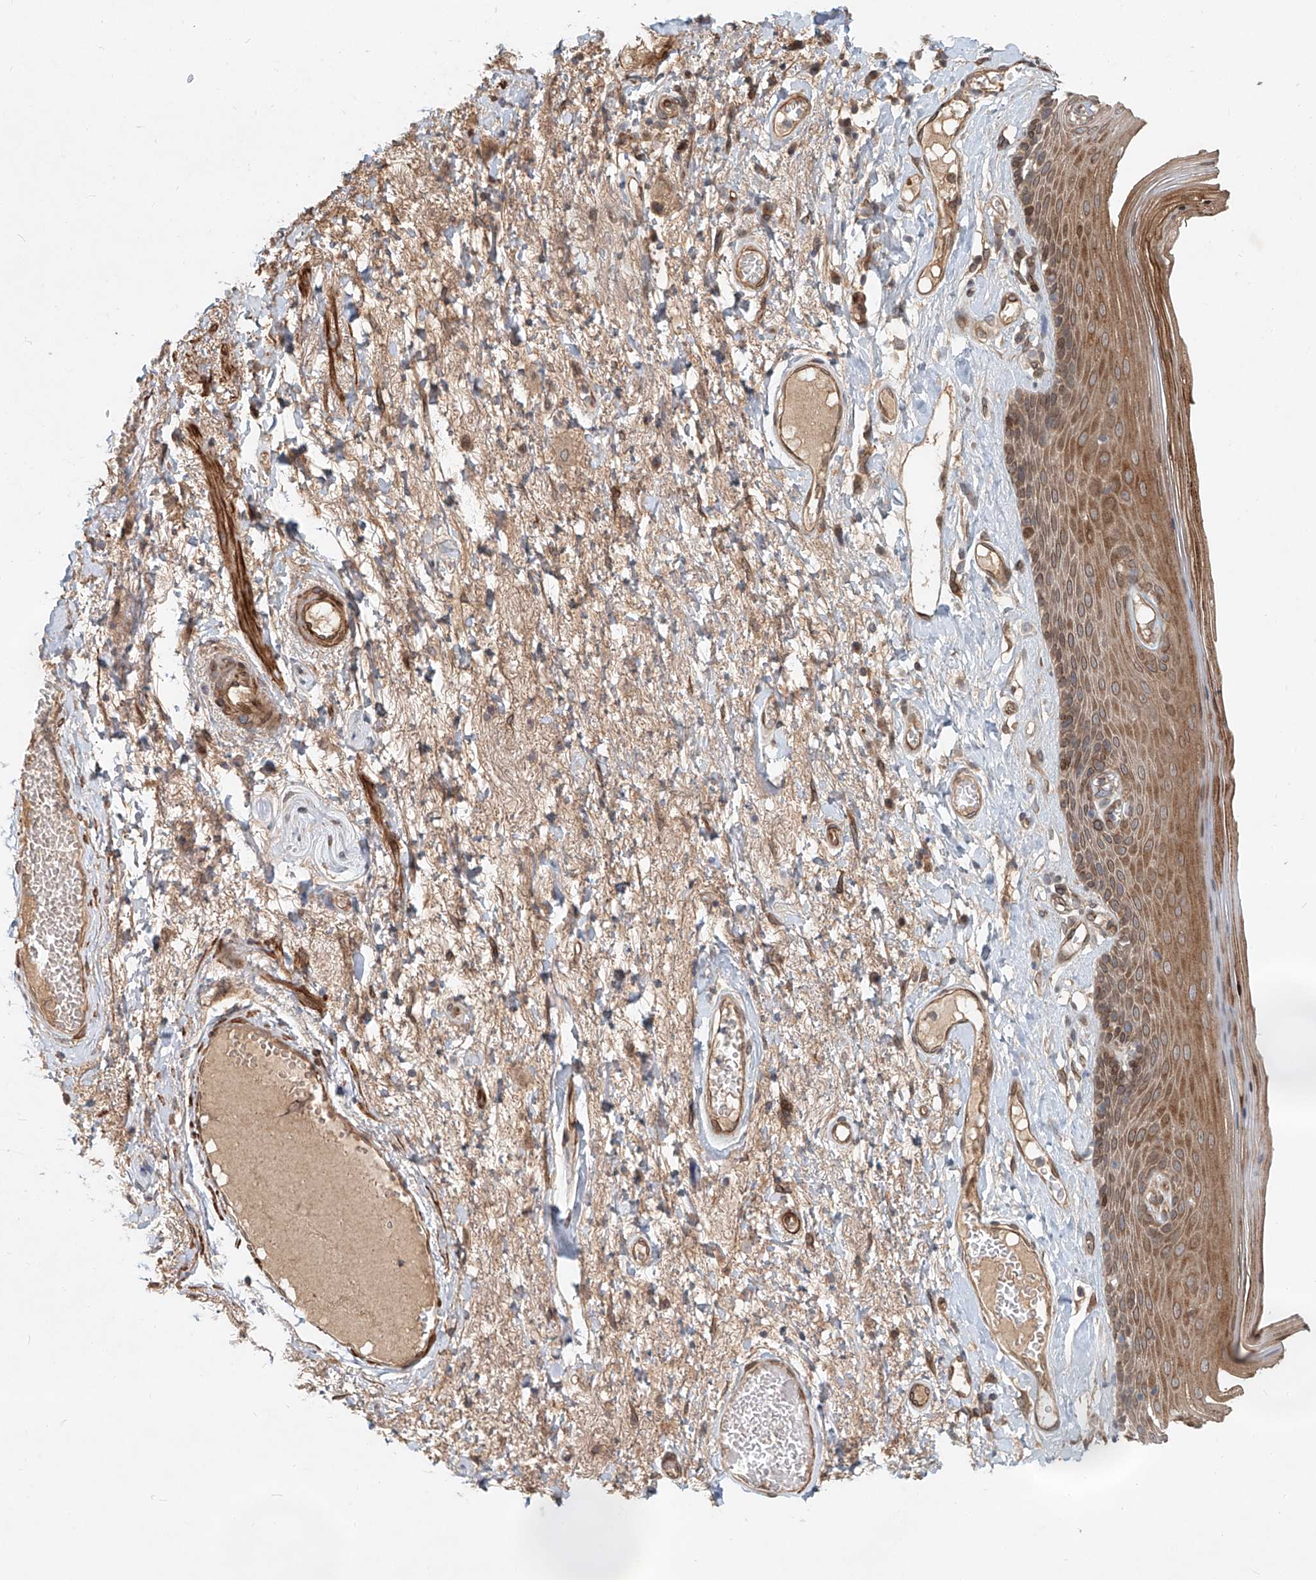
{"staining": {"intensity": "moderate", "quantity": ">75%", "location": "cytoplasmic/membranous"}, "tissue": "skin", "cell_type": "Epidermal cells", "image_type": "normal", "snomed": [{"axis": "morphology", "description": "Normal tissue, NOS"}, {"axis": "topography", "description": "Anal"}], "caption": "The micrograph shows a brown stain indicating the presence of a protein in the cytoplasmic/membranous of epidermal cells in skin.", "gene": "SASH1", "patient": {"sex": "male", "age": 69}}